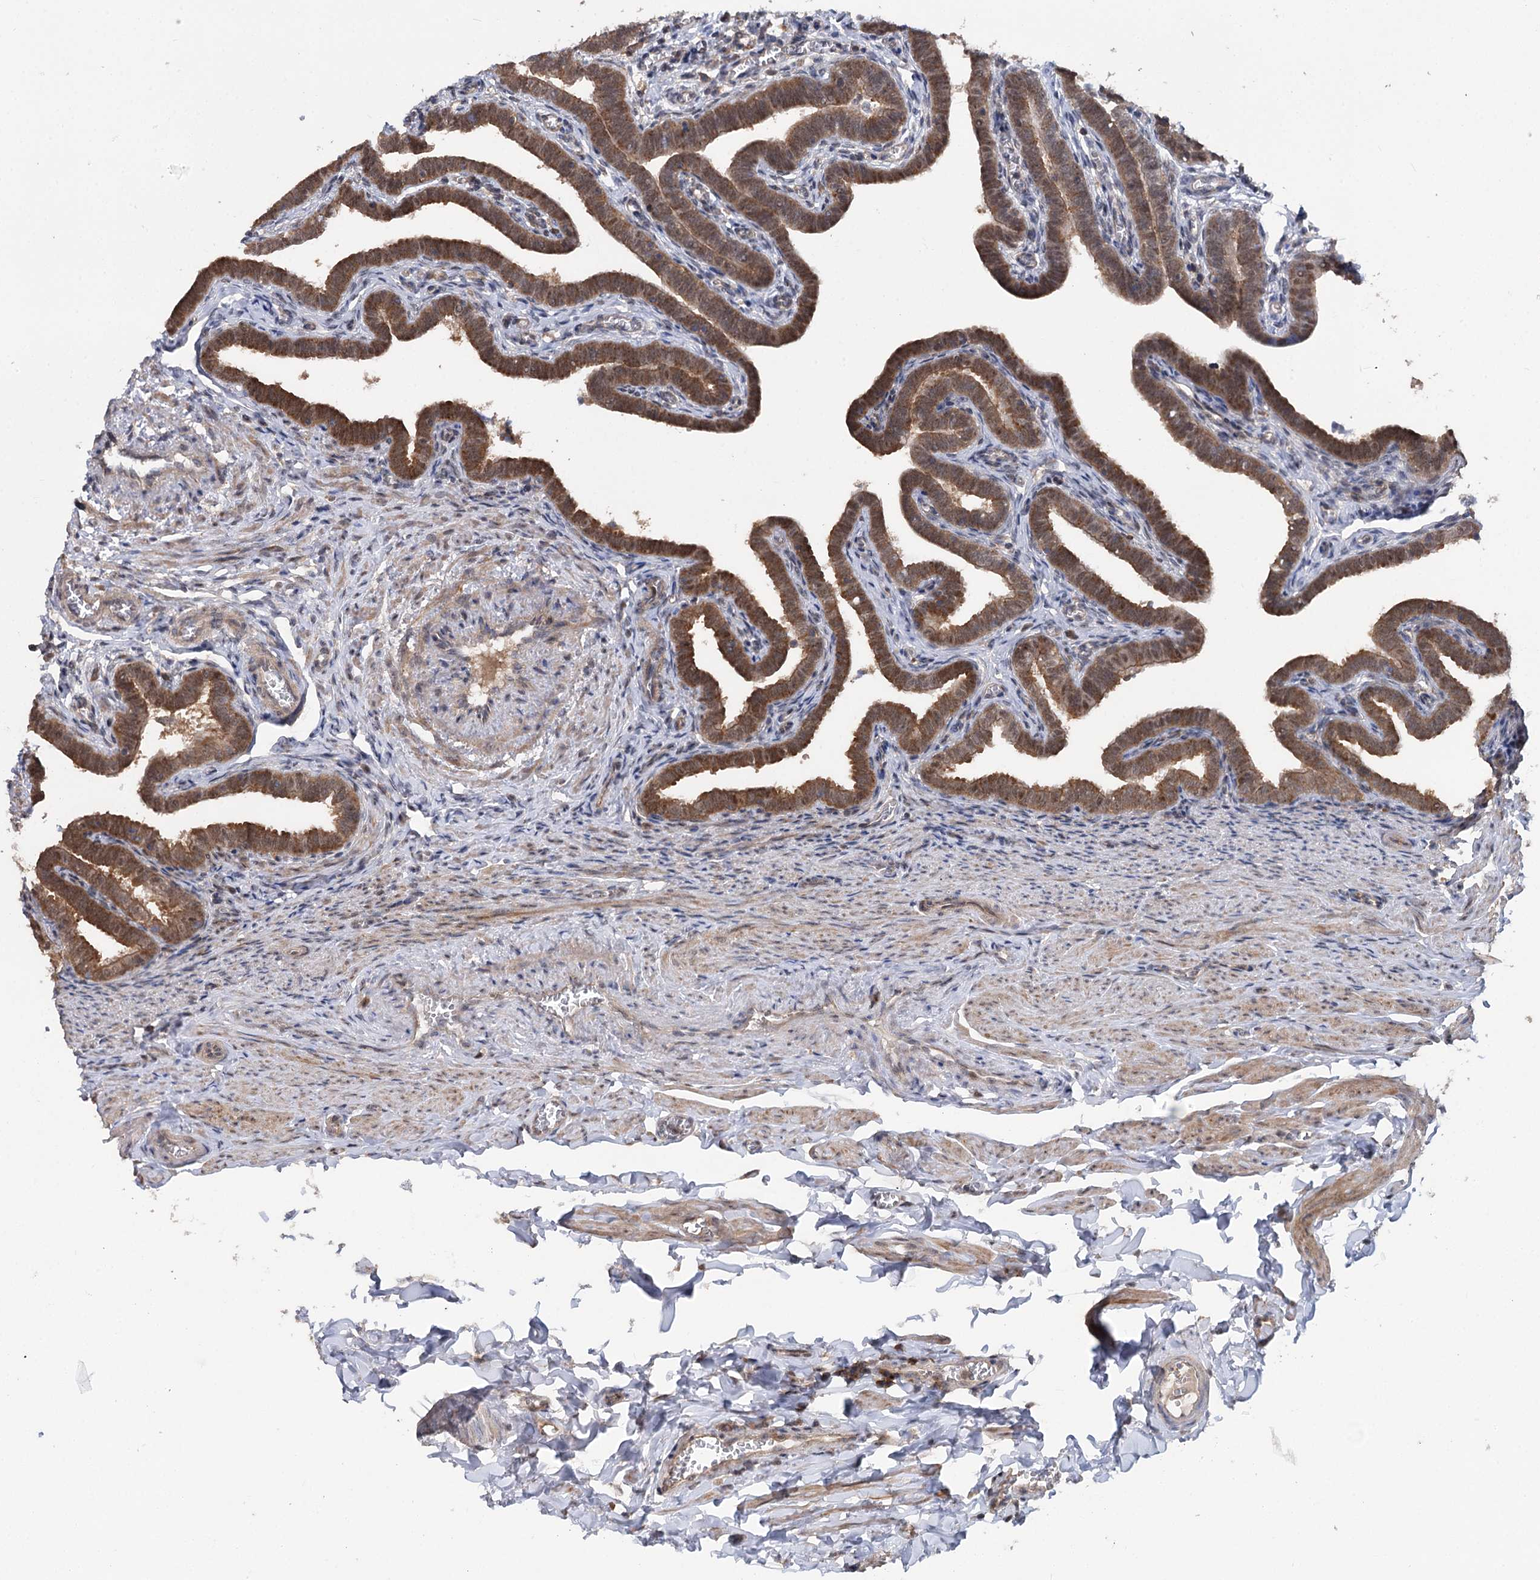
{"staining": {"intensity": "moderate", "quantity": "25%-75%", "location": "cytoplasmic/membranous,nuclear"}, "tissue": "fallopian tube", "cell_type": "Glandular cells", "image_type": "normal", "snomed": [{"axis": "morphology", "description": "Normal tissue, NOS"}, {"axis": "topography", "description": "Fallopian tube"}], "caption": "Unremarkable fallopian tube exhibits moderate cytoplasmic/membranous,nuclear expression in about 25%-75% of glandular cells, visualized by immunohistochemistry.", "gene": "STX6", "patient": {"sex": "female", "age": 36}}